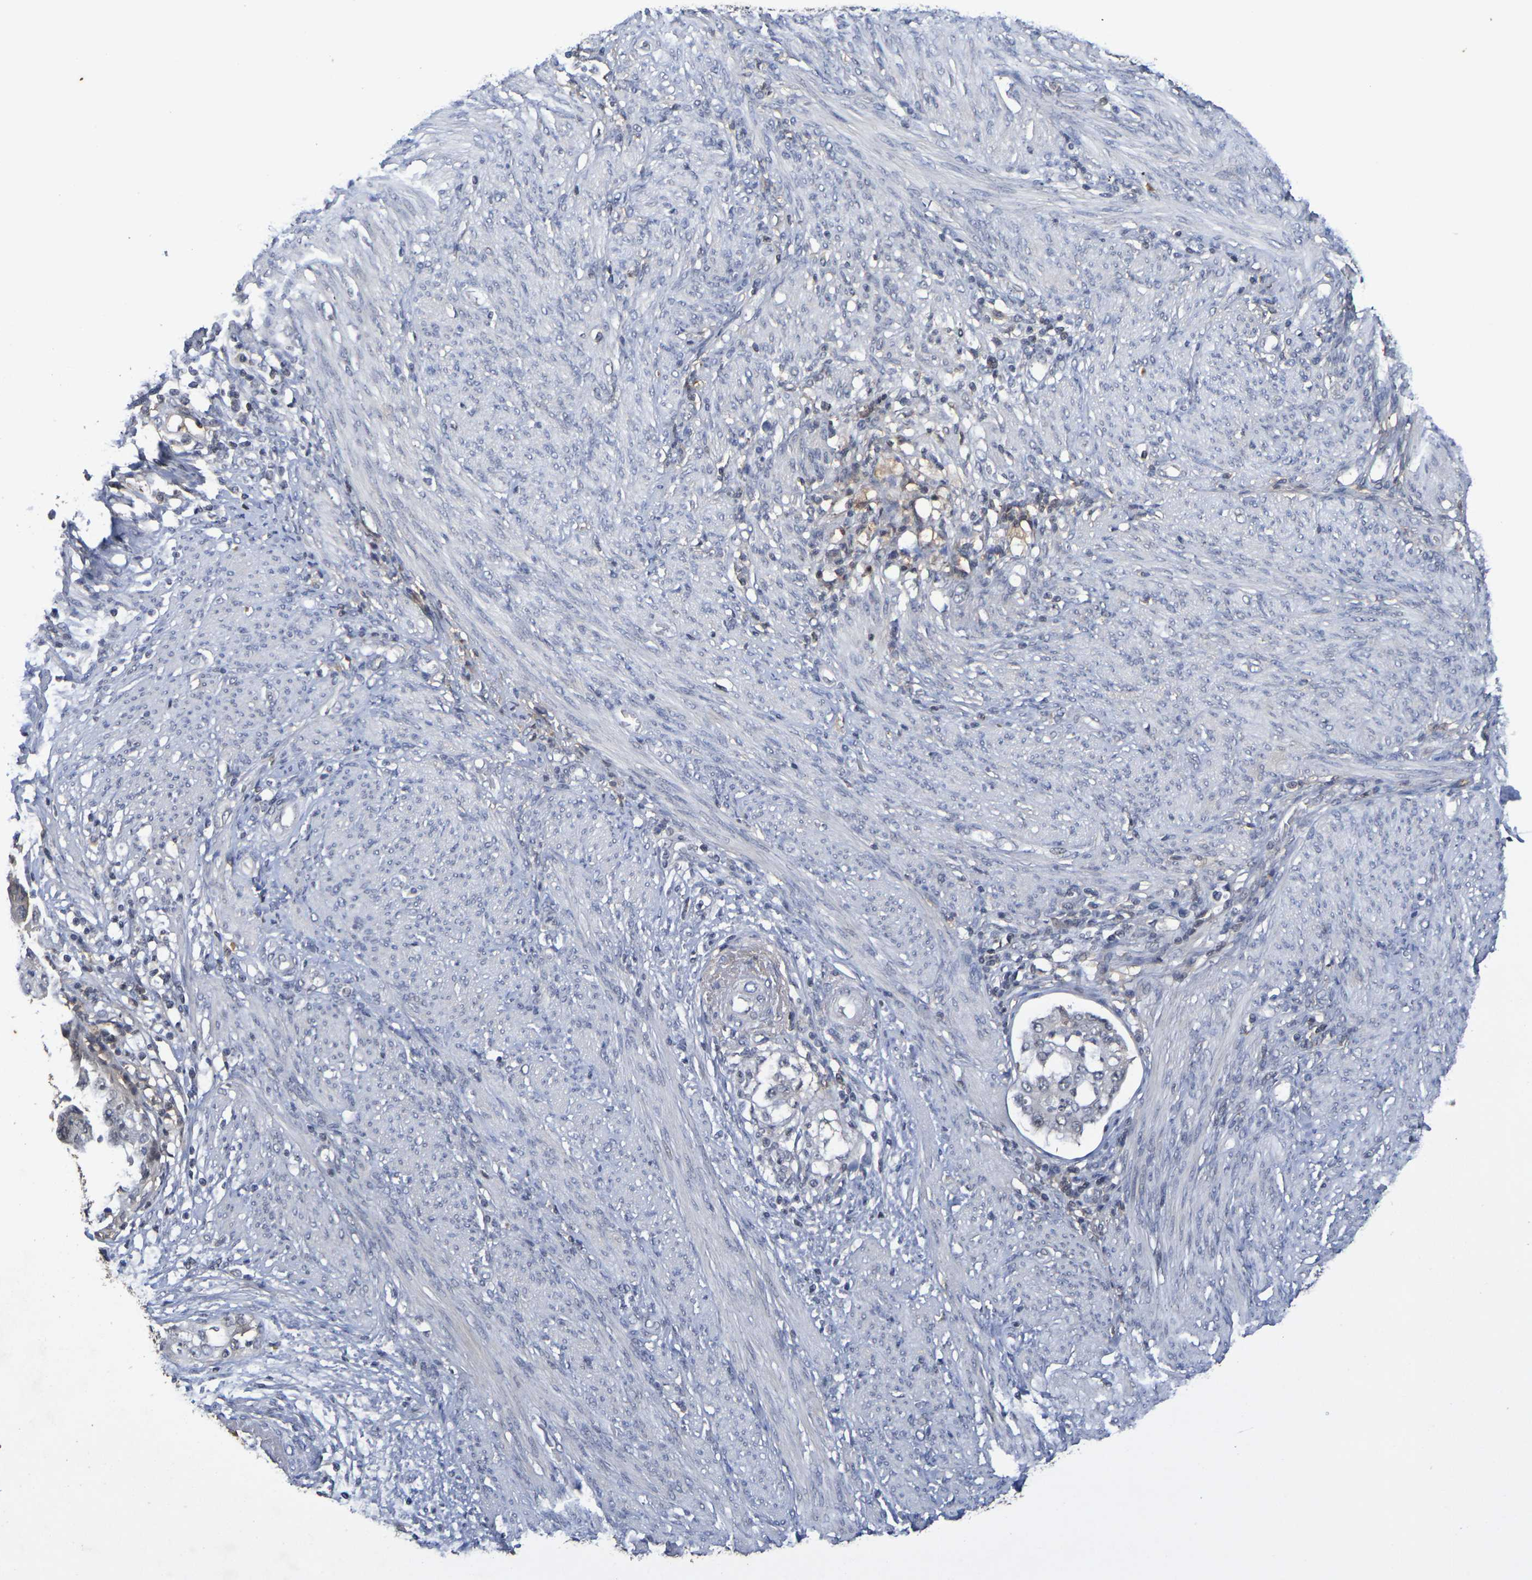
{"staining": {"intensity": "weak", "quantity": ">75%", "location": "nuclear"}, "tissue": "endometrial cancer", "cell_type": "Tumor cells", "image_type": "cancer", "snomed": [{"axis": "morphology", "description": "Adenocarcinoma, NOS"}, {"axis": "topography", "description": "Endometrium"}], "caption": "Weak nuclear positivity is present in approximately >75% of tumor cells in endometrial adenocarcinoma. Nuclei are stained in blue.", "gene": "TERF2", "patient": {"sex": "female", "age": 85}}